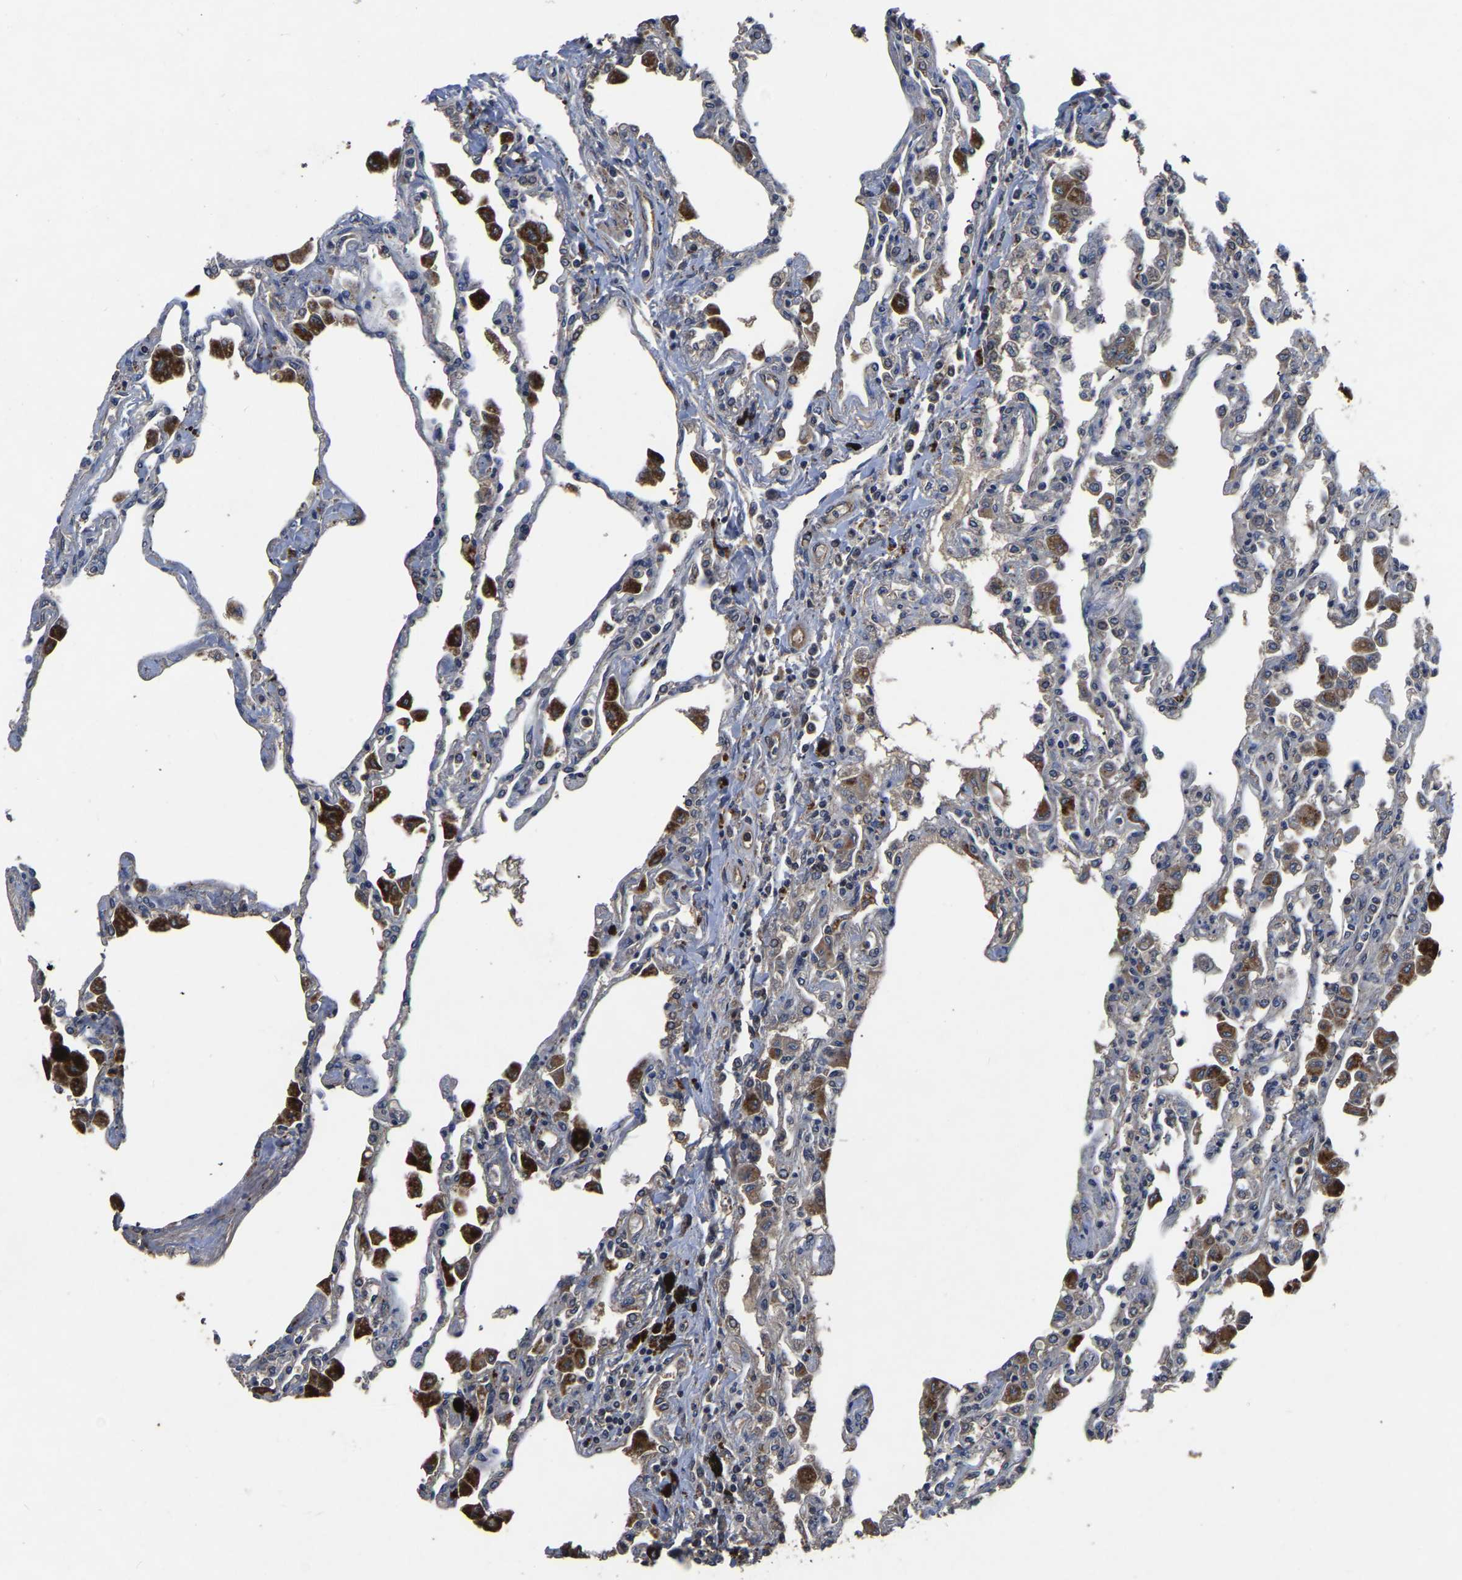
{"staining": {"intensity": "weak", "quantity": "25%-75%", "location": "cytoplasmic/membranous"}, "tissue": "lung", "cell_type": "Alveolar cells", "image_type": "normal", "snomed": [{"axis": "morphology", "description": "Normal tissue, NOS"}, {"axis": "topography", "description": "Bronchus"}, {"axis": "topography", "description": "Lung"}], "caption": "Immunohistochemistry (IHC) of normal lung reveals low levels of weak cytoplasmic/membranous expression in approximately 25%-75% of alveolar cells. The staining was performed using DAB to visualize the protein expression in brown, while the nuclei were stained in blue with hematoxylin (Magnification: 20x).", "gene": "CRYZL1", "patient": {"sex": "female", "age": 49}}